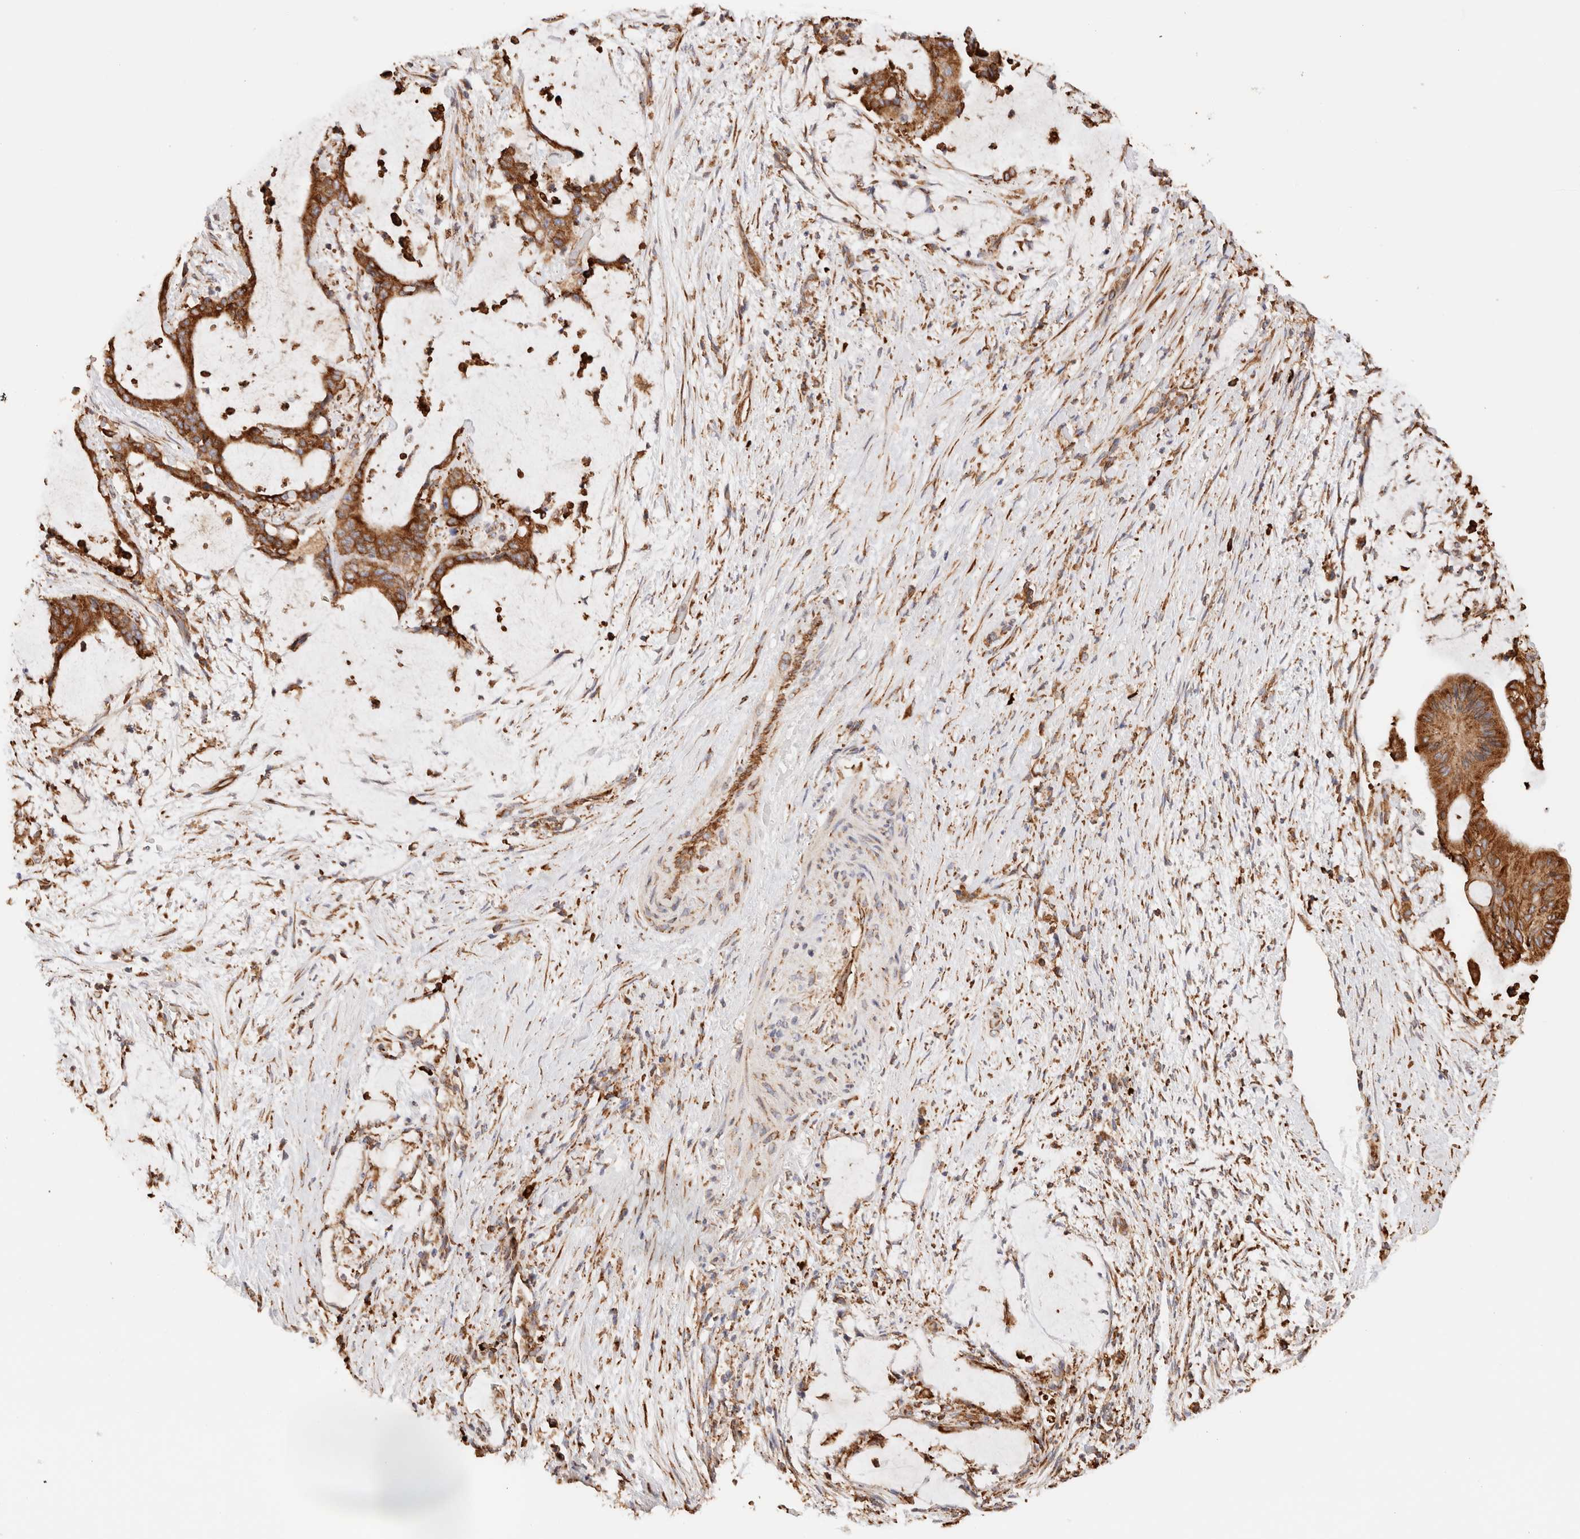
{"staining": {"intensity": "strong", "quantity": ">75%", "location": "cytoplasmic/membranous"}, "tissue": "liver cancer", "cell_type": "Tumor cells", "image_type": "cancer", "snomed": [{"axis": "morphology", "description": "Cholangiocarcinoma"}, {"axis": "topography", "description": "Liver"}], "caption": "Immunohistochemical staining of human liver cholangiocarcinoma displays high levels of strong cytoplasmic/membranous staining in approximately >75% of tumor cells.", "gene": "FER", "patient": {"sex": "female", "age": 73}}